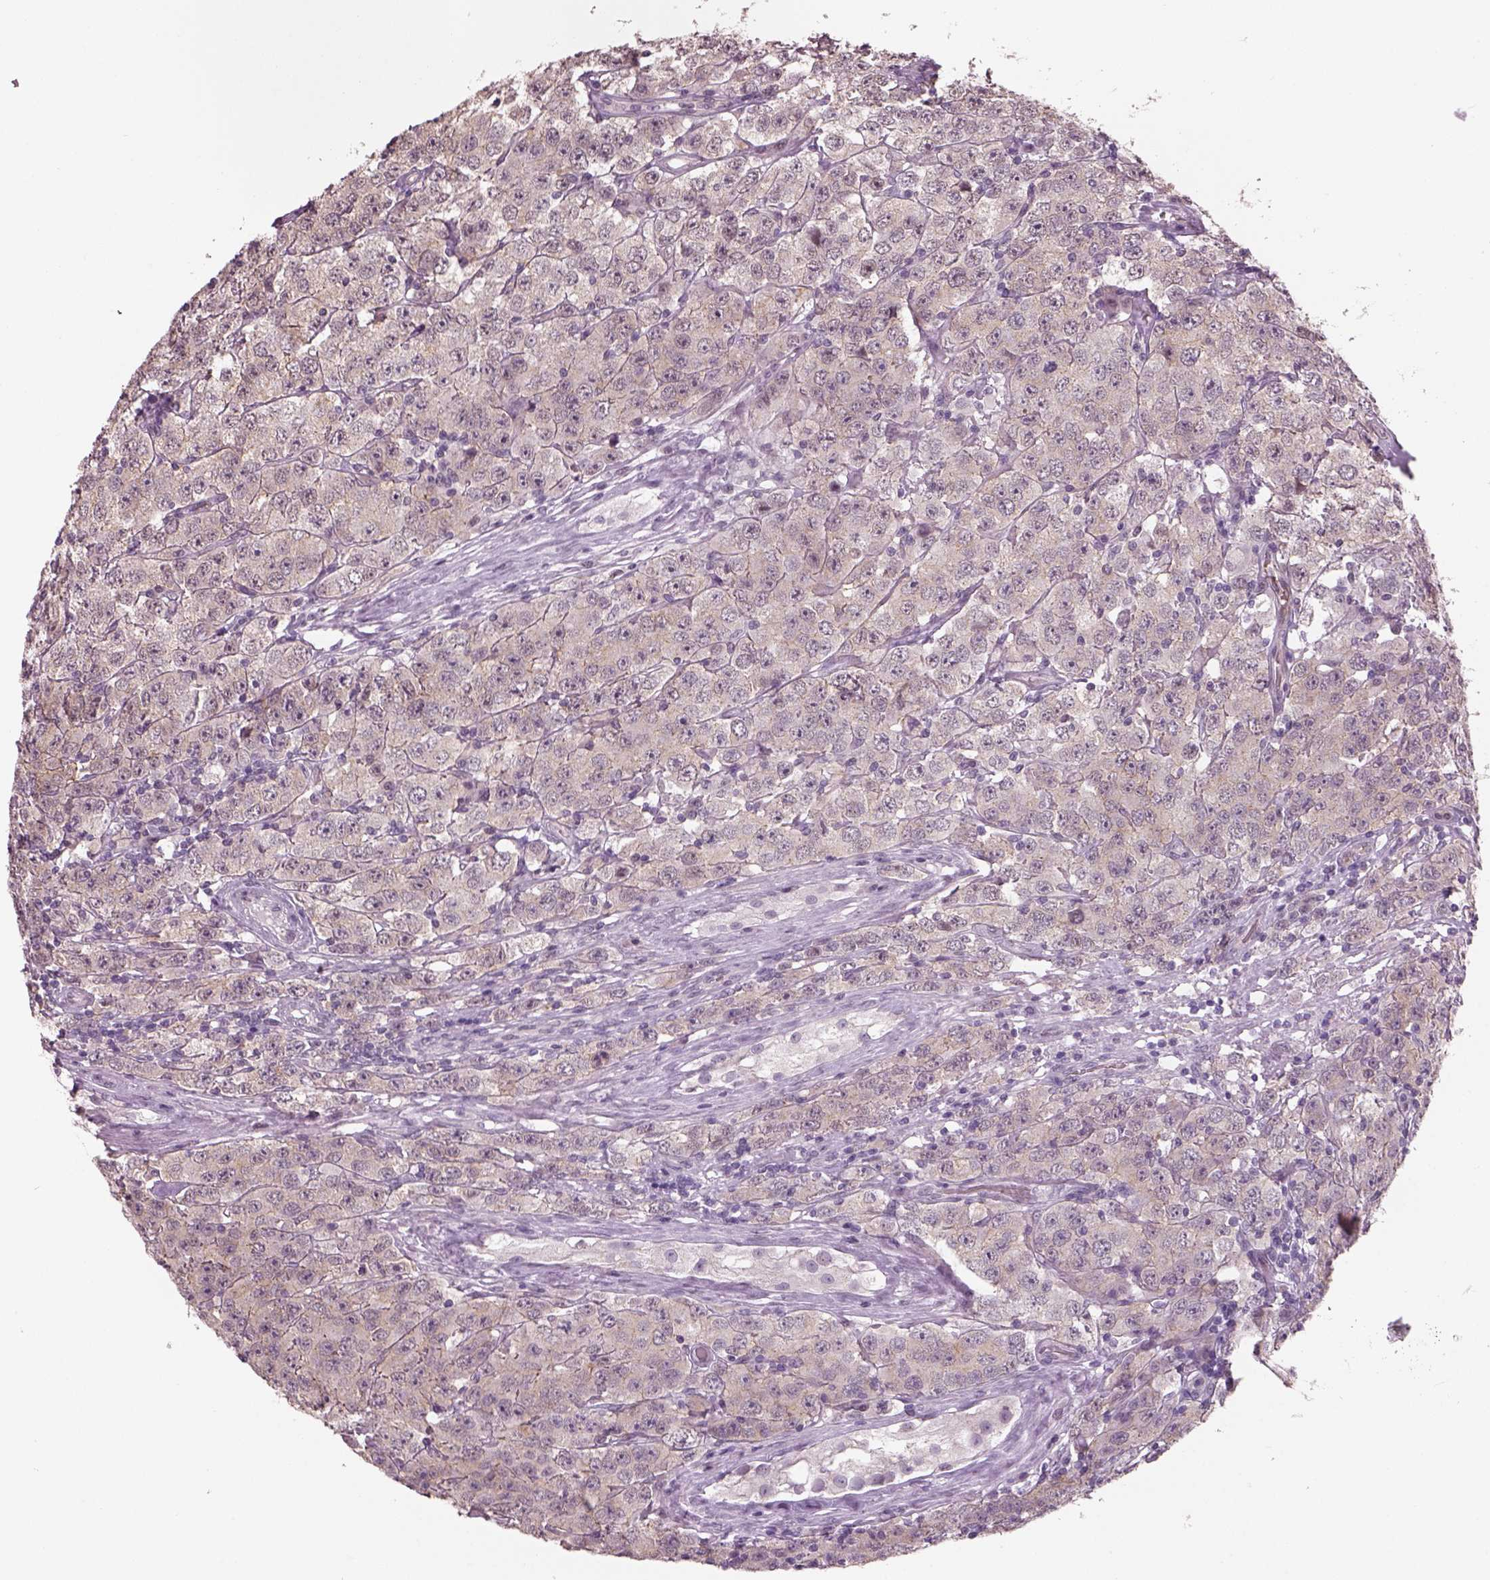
{"staining": {"intensity": "negative", "quantity": "none", "location": "none"}, "tissue": "testis cancer", "cell_type": "Tumor cells", "image_type": "cancer", "snomed": [{"axis": "morphology", "description": "Seminoma, NOS"}, {"axis": "topography", "description": "Testis"}], "caption": "This is a photomicrograph of IHC staining of testis seminoma, which shows no expression in tumor cells. (DAB (3,3'-diaminobenzidine) immunohistochemistry with hematoxylin counter stain).", "gene": "NAT8", "patient": {"sex": "male", "age": 52}}